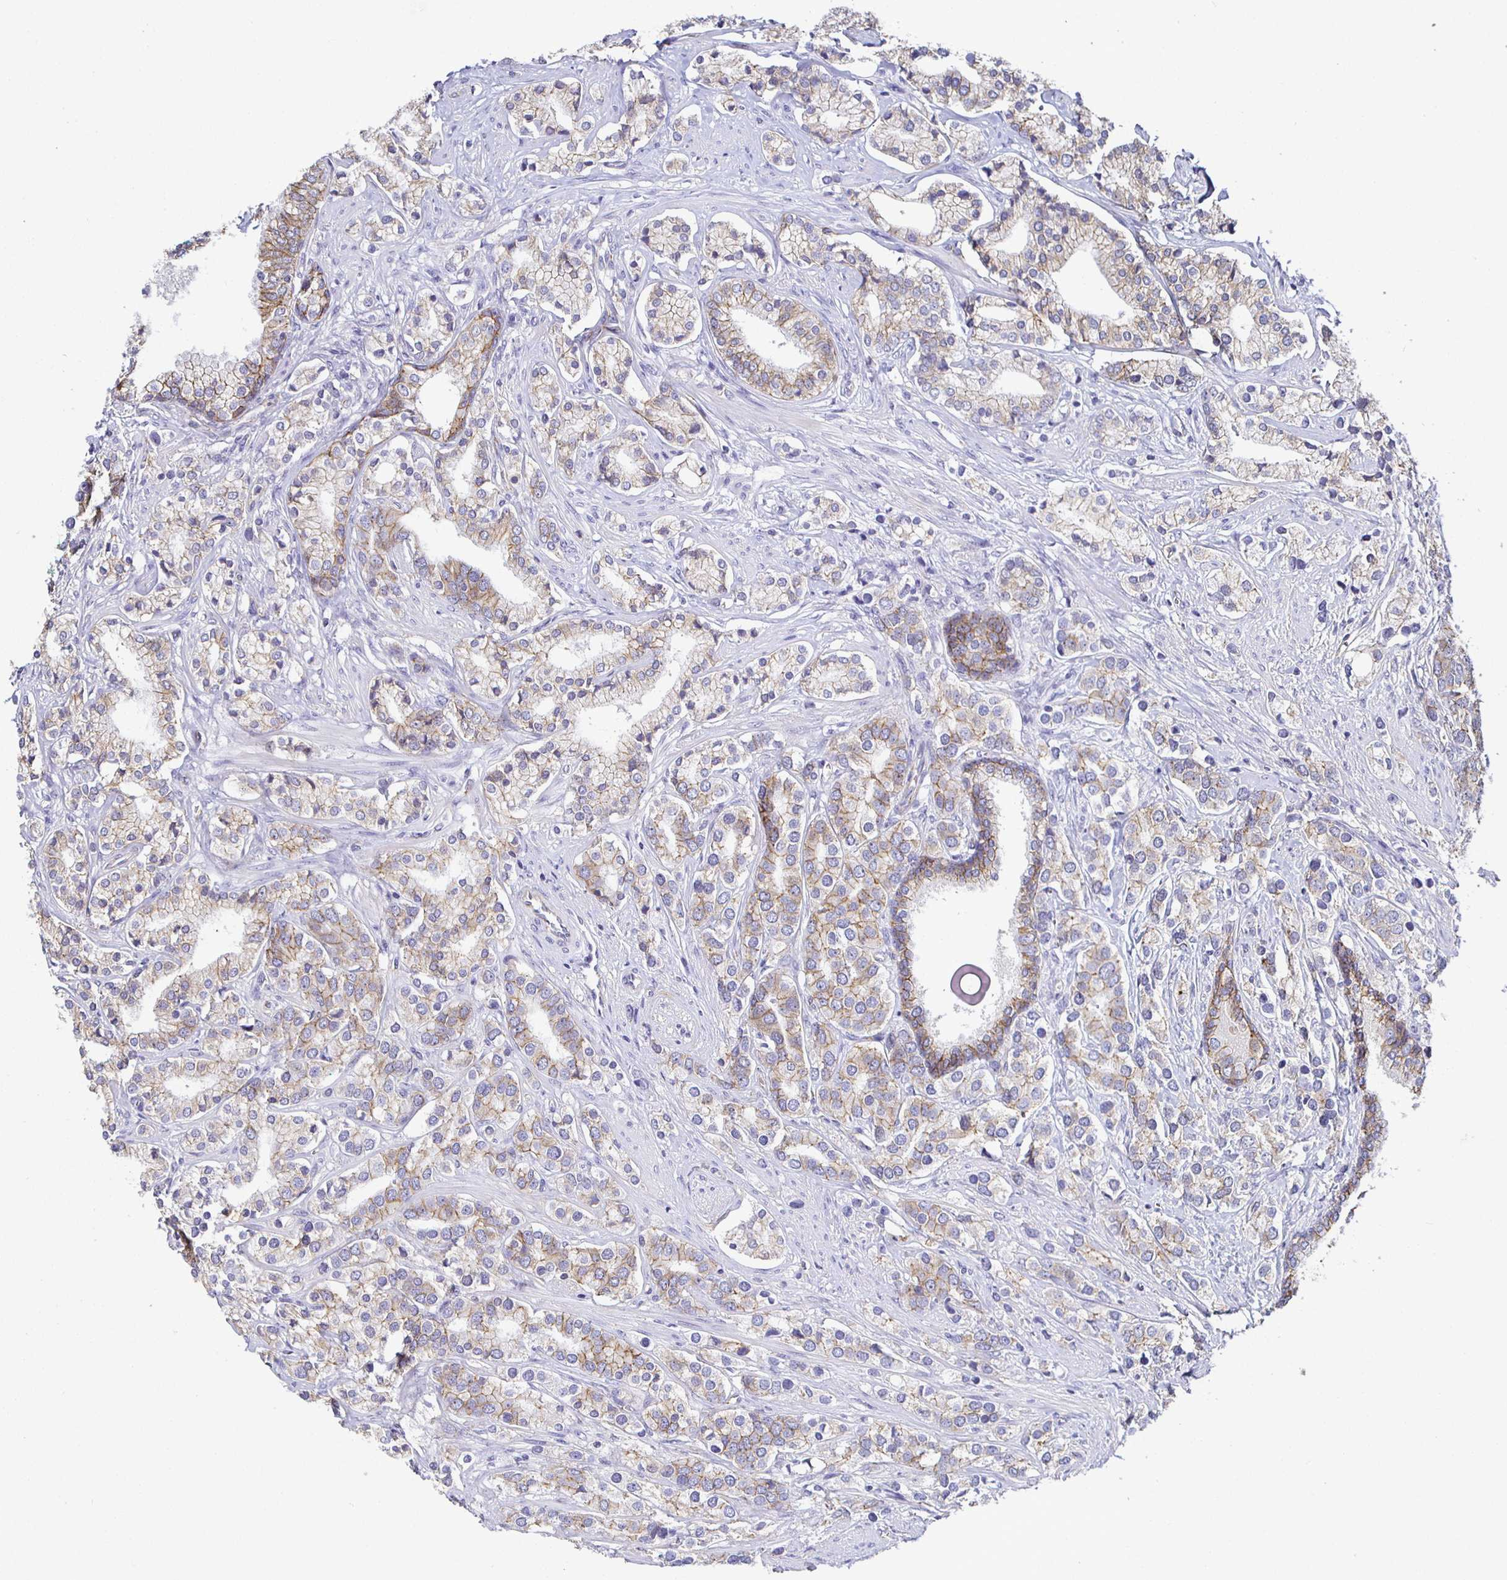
{"staining": {"intensity": "moderate", "quantity": "25%-75%", "location": "cytoplasmic/membranous"}, "tissue": "prostate cancer", "cell_type": "Tumor cells", "image_type": "cancer", "snomed": [{"axis": "morphology", "description": "Adenocarcinoma, High grade"}, {"axis": "topography", "description": "Prostate"}], "caption": "Immunohistochemistry staining of prostate cancer (adenocarcinoma (high-grade)), which shows medium levels of moderate cytoplasmic/membranous staining in about 25%-75% of tumor cells indicating moderate cytoplasmic/membranous protein staining. The staining was performed using DAB (3,3'-diaminobenzidine) (brown) for protein detection and nuclei were counterstained in hematoxylin (blue).", "gene": "PIWIL3", "patient": {"sex": "male", "age": 58}}